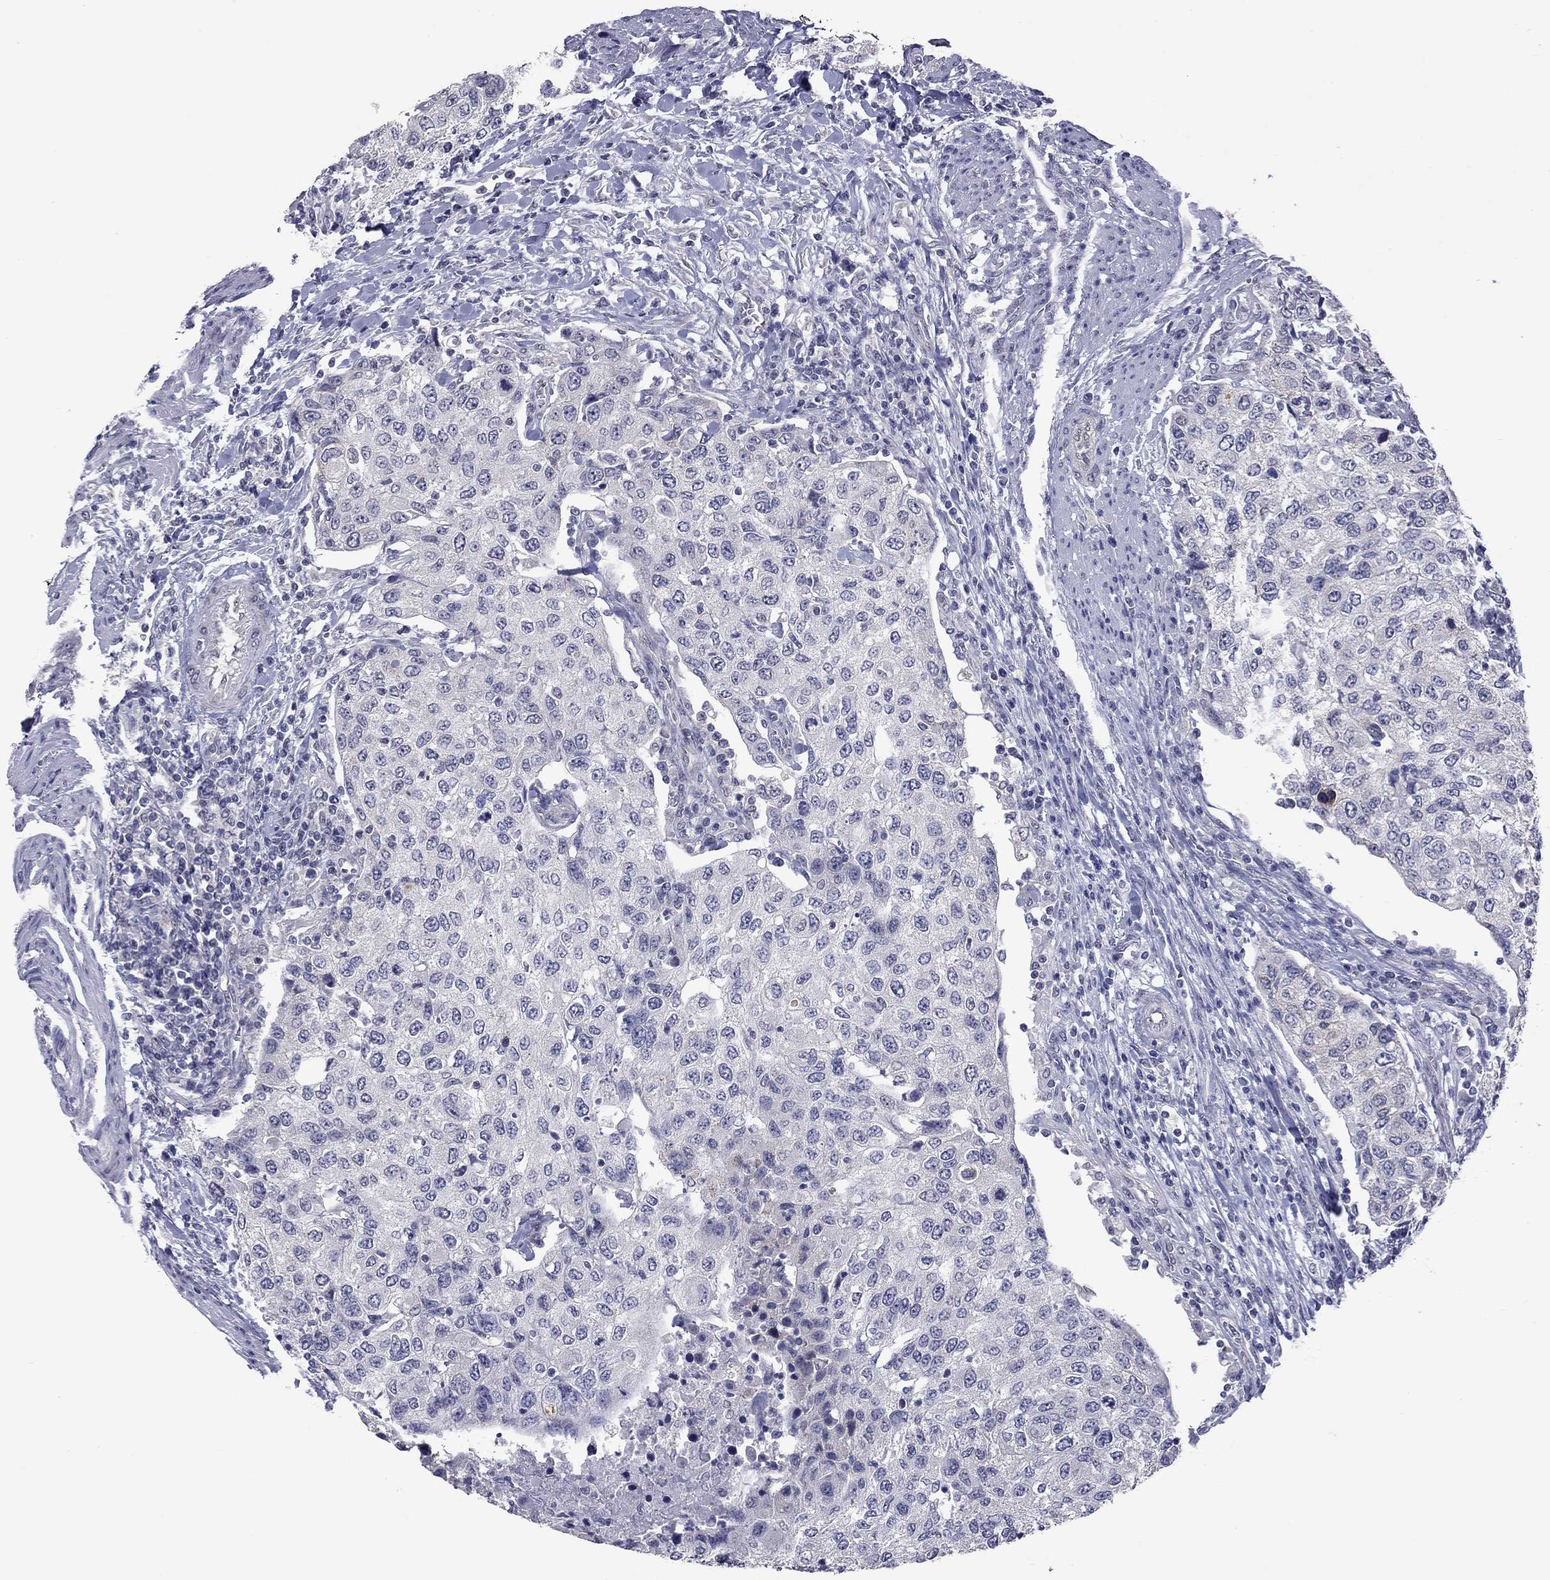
{"staining": {"intensity": "negative", "quantity": "none", "location": "none"}, "tissue": "urothelial cancer", "cell_type": "Tumor cells", "image_type": "cancer", "snomed": [{"axis": "morphology", "description": "Urothelial carcinoma, High grade"}, {"axis": "topography", "description": "Urinary bladder"}], "caption": "Human urothelial cancer stained for a protein using immunohistochemistry demonstrates no expression in tumor cells.", "gene": "SHOC2", "patient": {"sex": "female", "age": 78}}